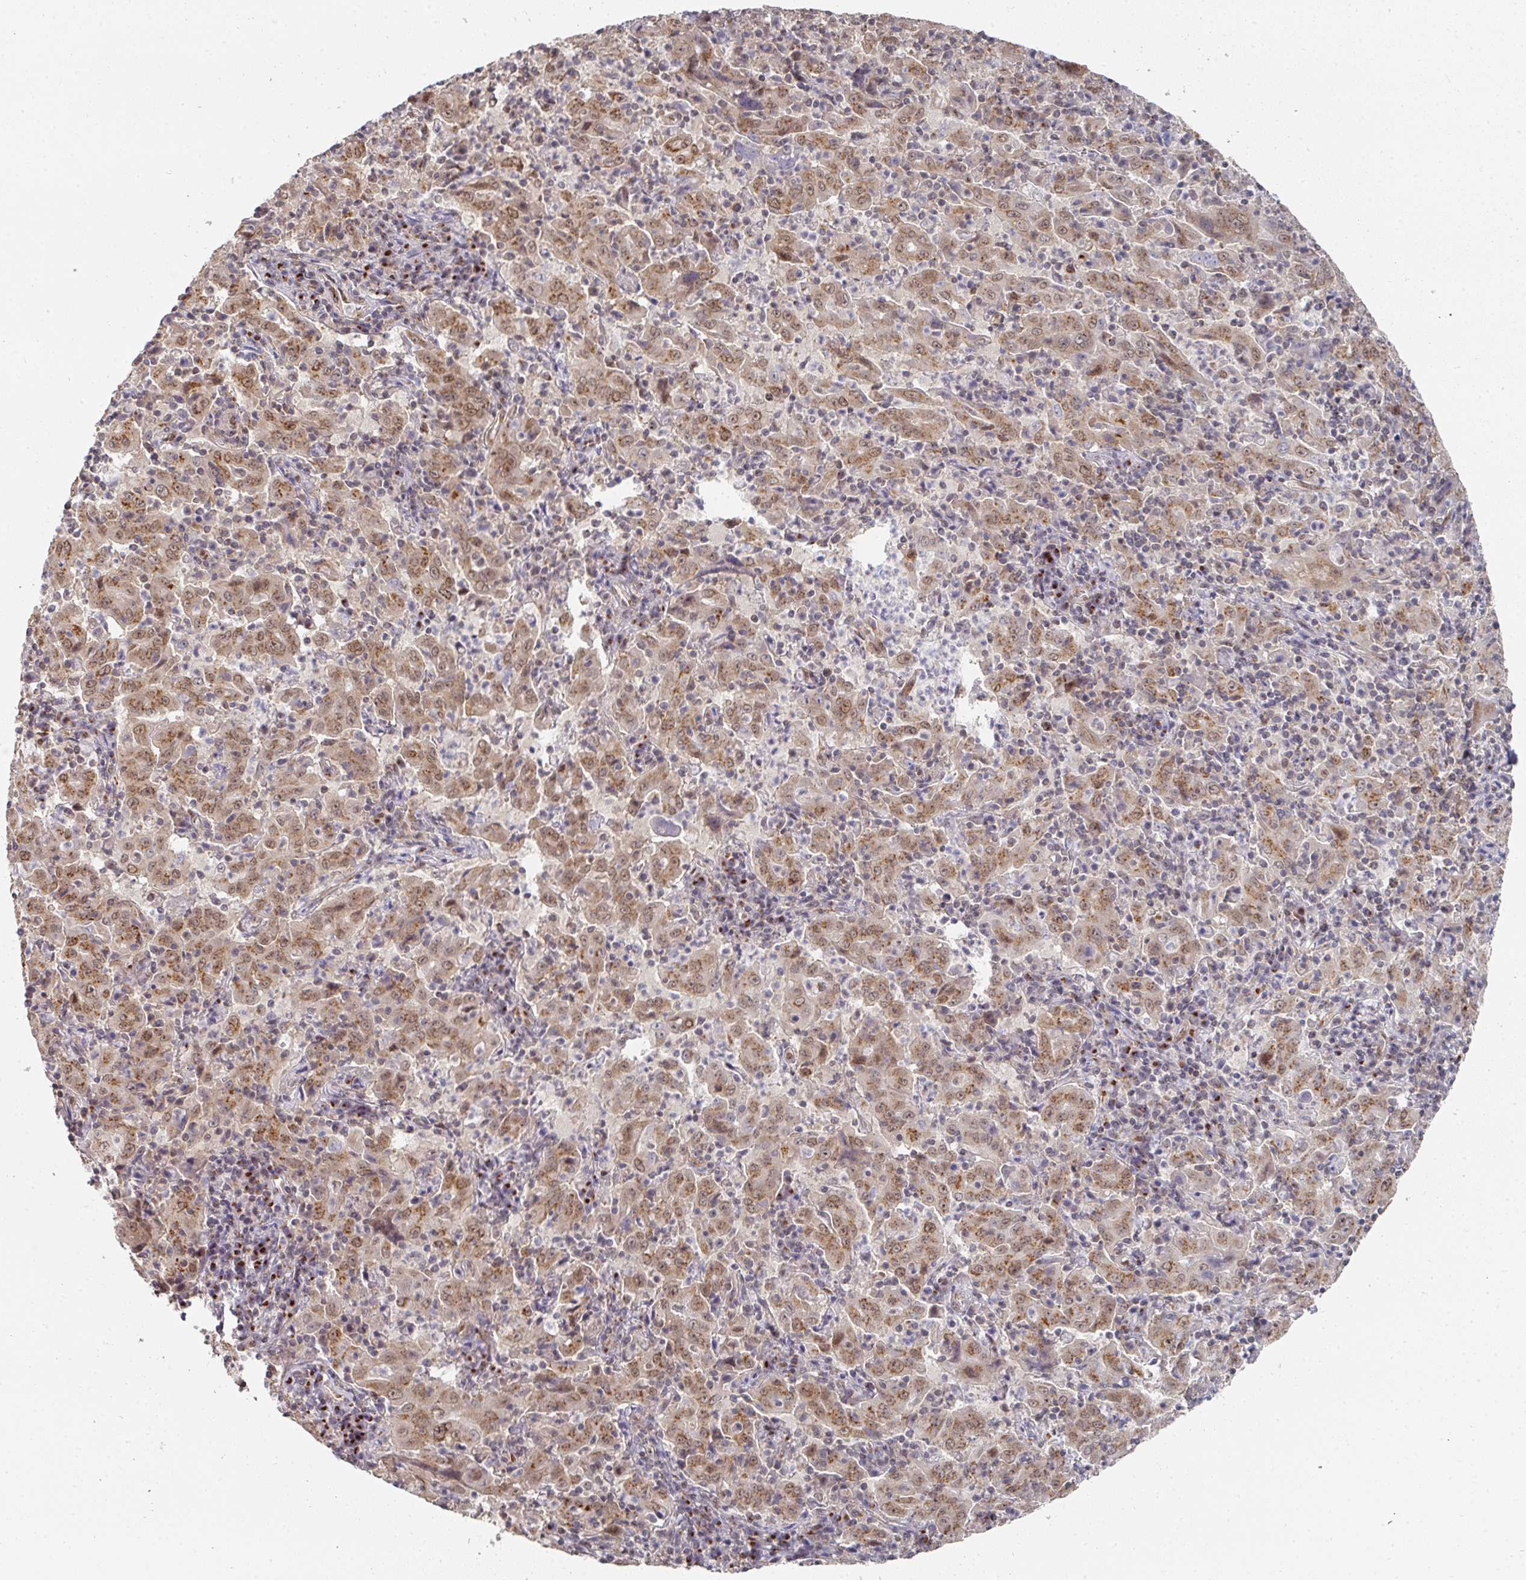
{"staining": {"intensity": "moderate", "quantity": ">75%", "location": "cytoplasmic/membranous,nuclear"}, "tissue": "pancreatic cancer", "cell_type": "Tumor cells", "image_type": "cancer", "snomed": [{"axis": "morphology", "description": "Adenocarcinoma, NOS"}, {"axis": "topography", "description": "Pancreas"}], "caption": "Immunohistochemical staining of pancreatic cancer (adenocarcinoma) exhibits moderate cytoplasmic/membranous and nuclear protein positivity in approximately >75% of tumor cells.", "gene": "C18orf25", "patient": {"sex": "male", "age": 63}}